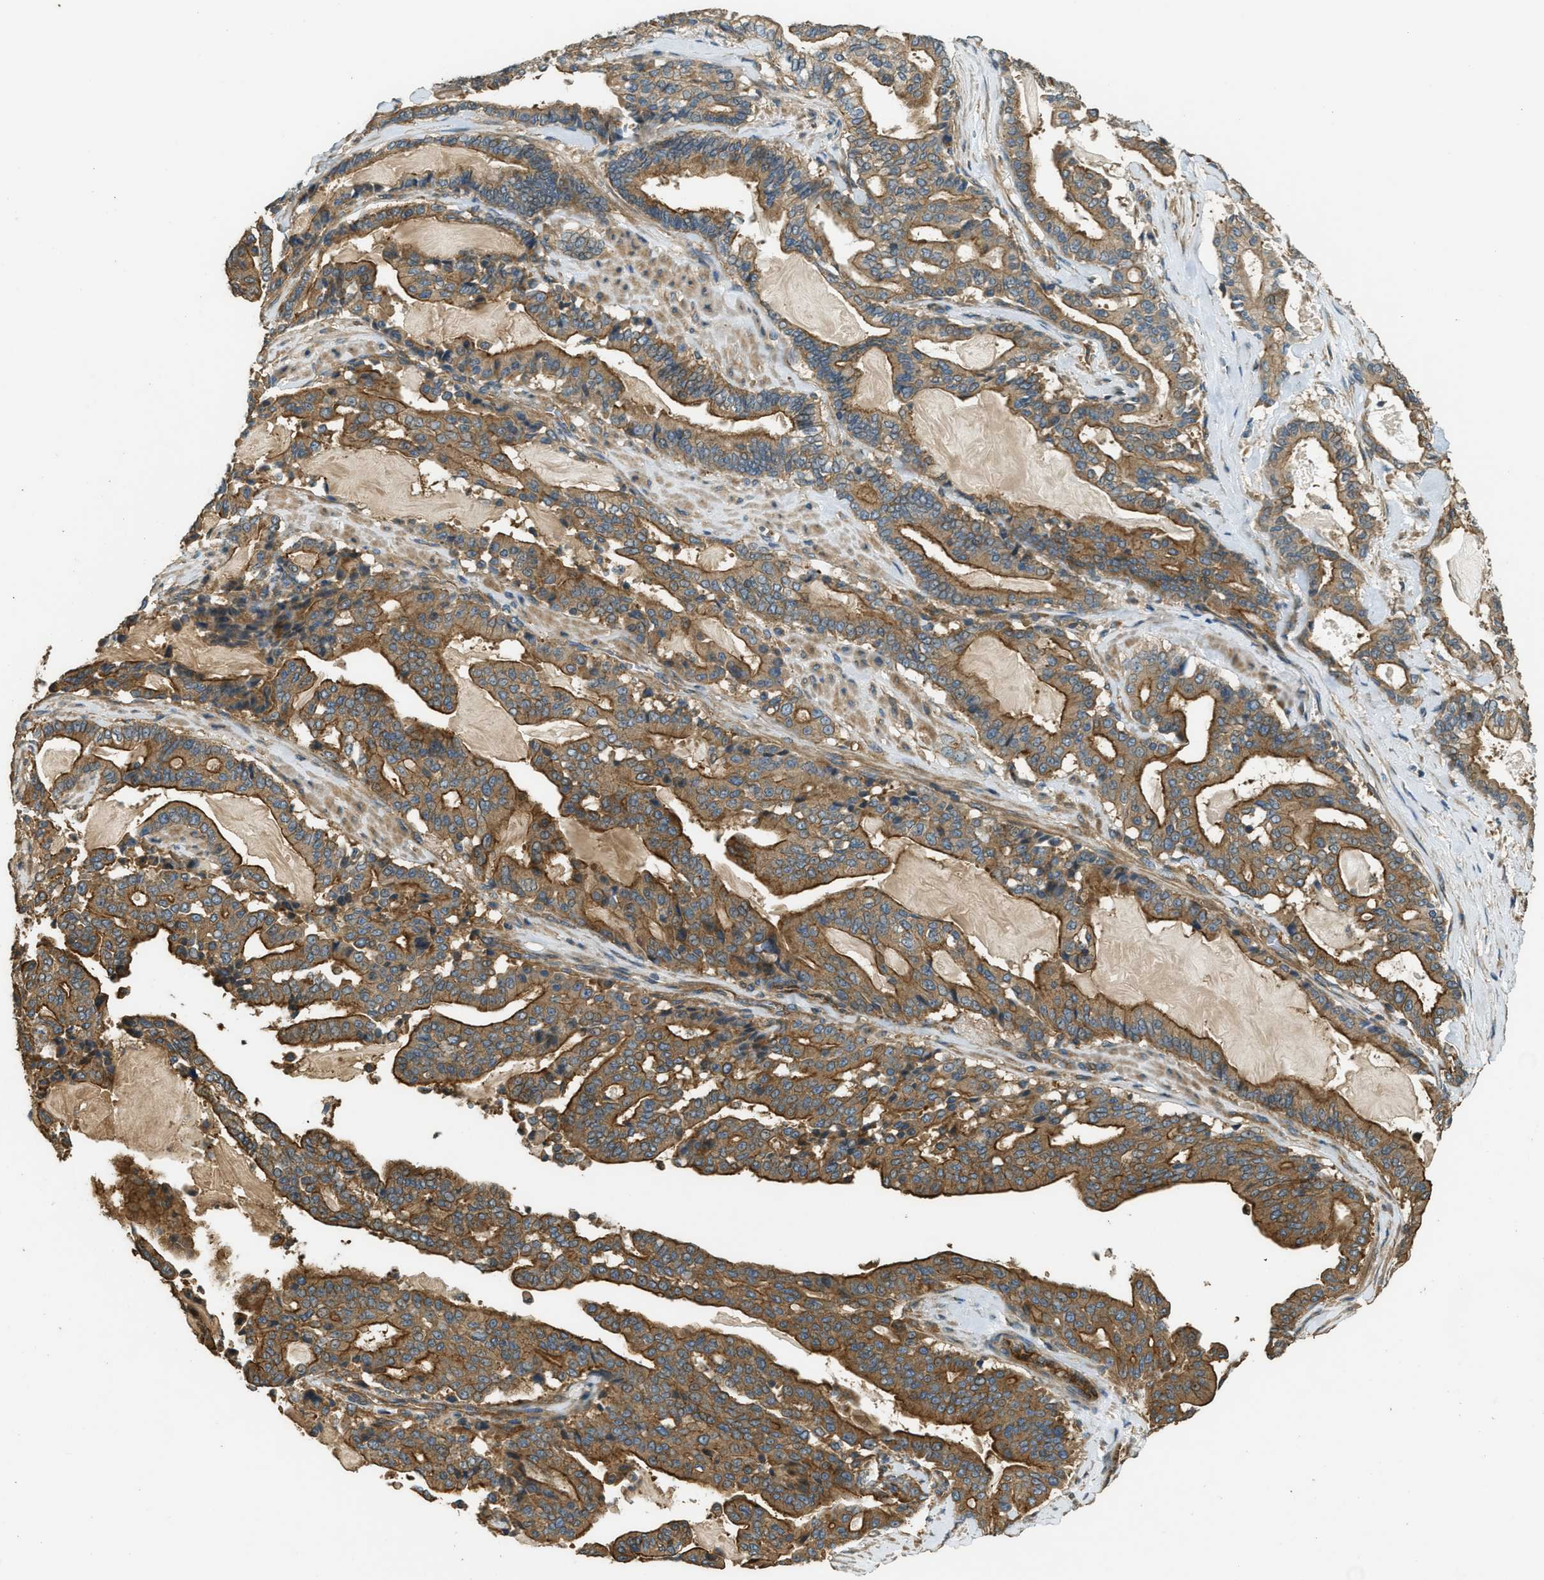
{"staining": {"intensity": "strong", "quantity": ">75%", "location": "cytoplasmic/membranous"}, "tissue": "pancreatic cancer", "cell_type": "Tumor cells", "image_type": "cancer", "snomed": [{"axis": "morphology", "description": "Adenocarcinoma, NOS"}, {"axis": "topography", "description": "Pancreas"}], "caption": "Pancreatic cancer (adenocarcinoma) tissue displays strong cytoplasmic/membranous positivity in approximately >75% of tumor cells", "gene": "MARS1", "patient": {"sex": "male", "age": 63}}